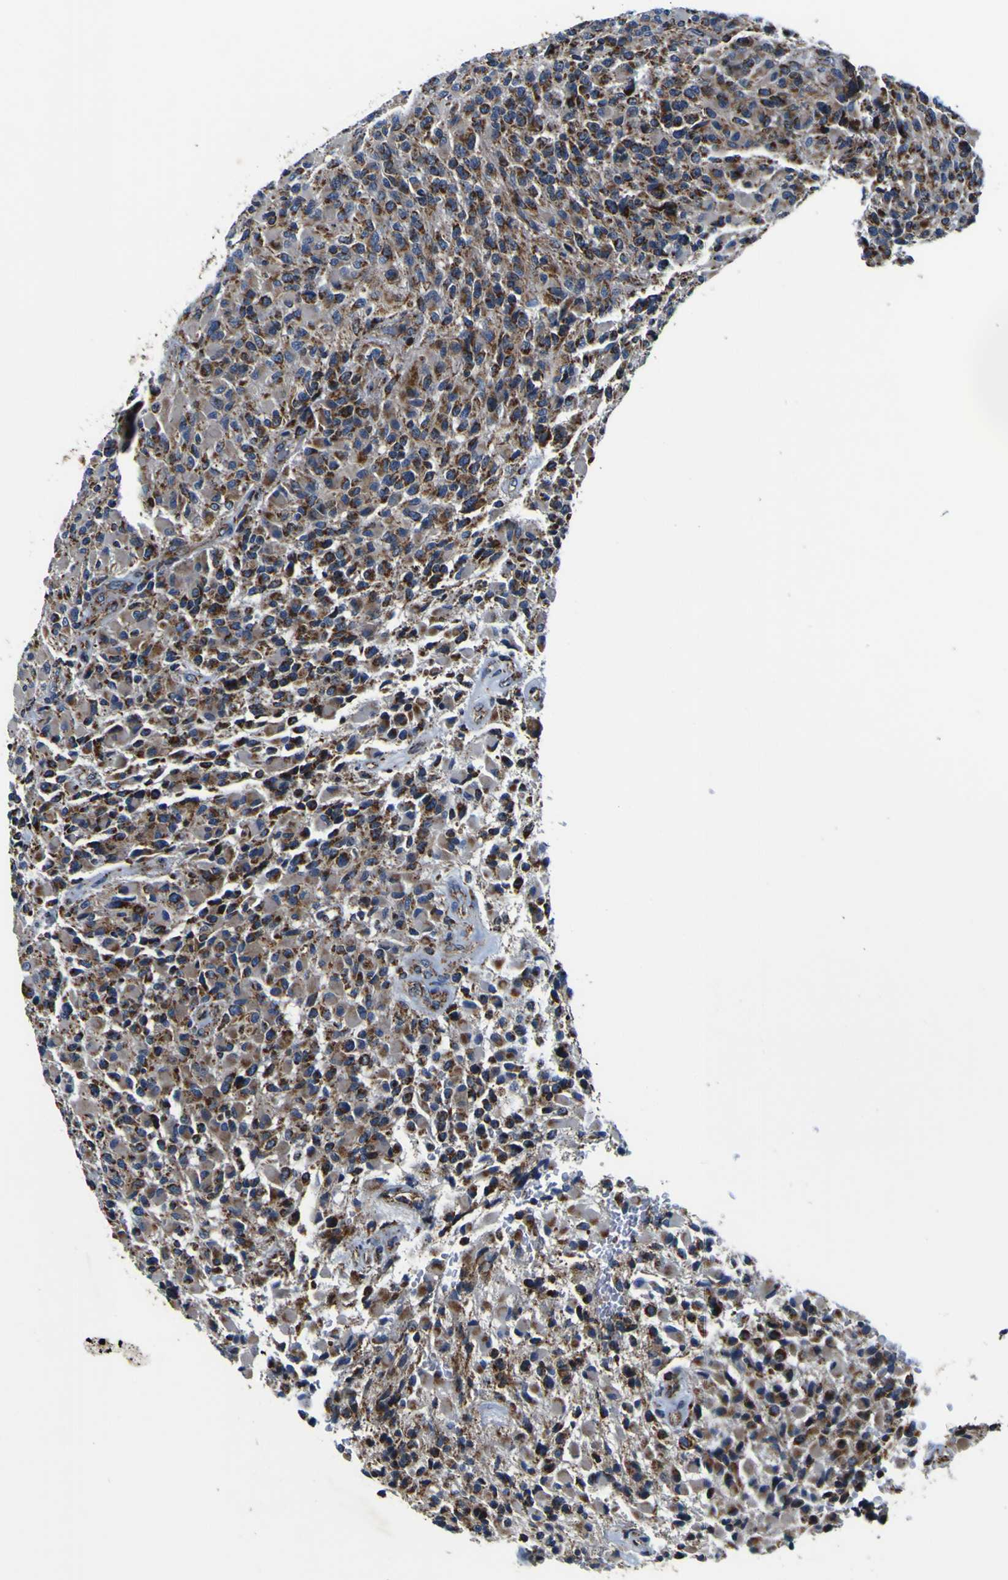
{"staining": {"intensity": "strong", "quantity": ">75%", "location": "cytoplasmic/membranous"}, "tissue": "glioma", "cell_type": "Tumor cells", "image_type": "cancer", "snomed": [{"axis": "morphology", "description": "Glioma, malignant, High grade"}, {"axis": "topography", "description": "Brain"}], "caption": "The micrograph displays staining of glioma, revealing strong cytoplasmic/membranous protein positivity (brown color) within tumor cells. The staining was performed using DAB (3,3'-diaminobenzidine) to visualize the protein expression in brown, while the nuclei were stained in blue with hematoxylin (Magnification: 20x).", "gene": "PTRH2", "patient": {"sex": "male", "age": 71}}